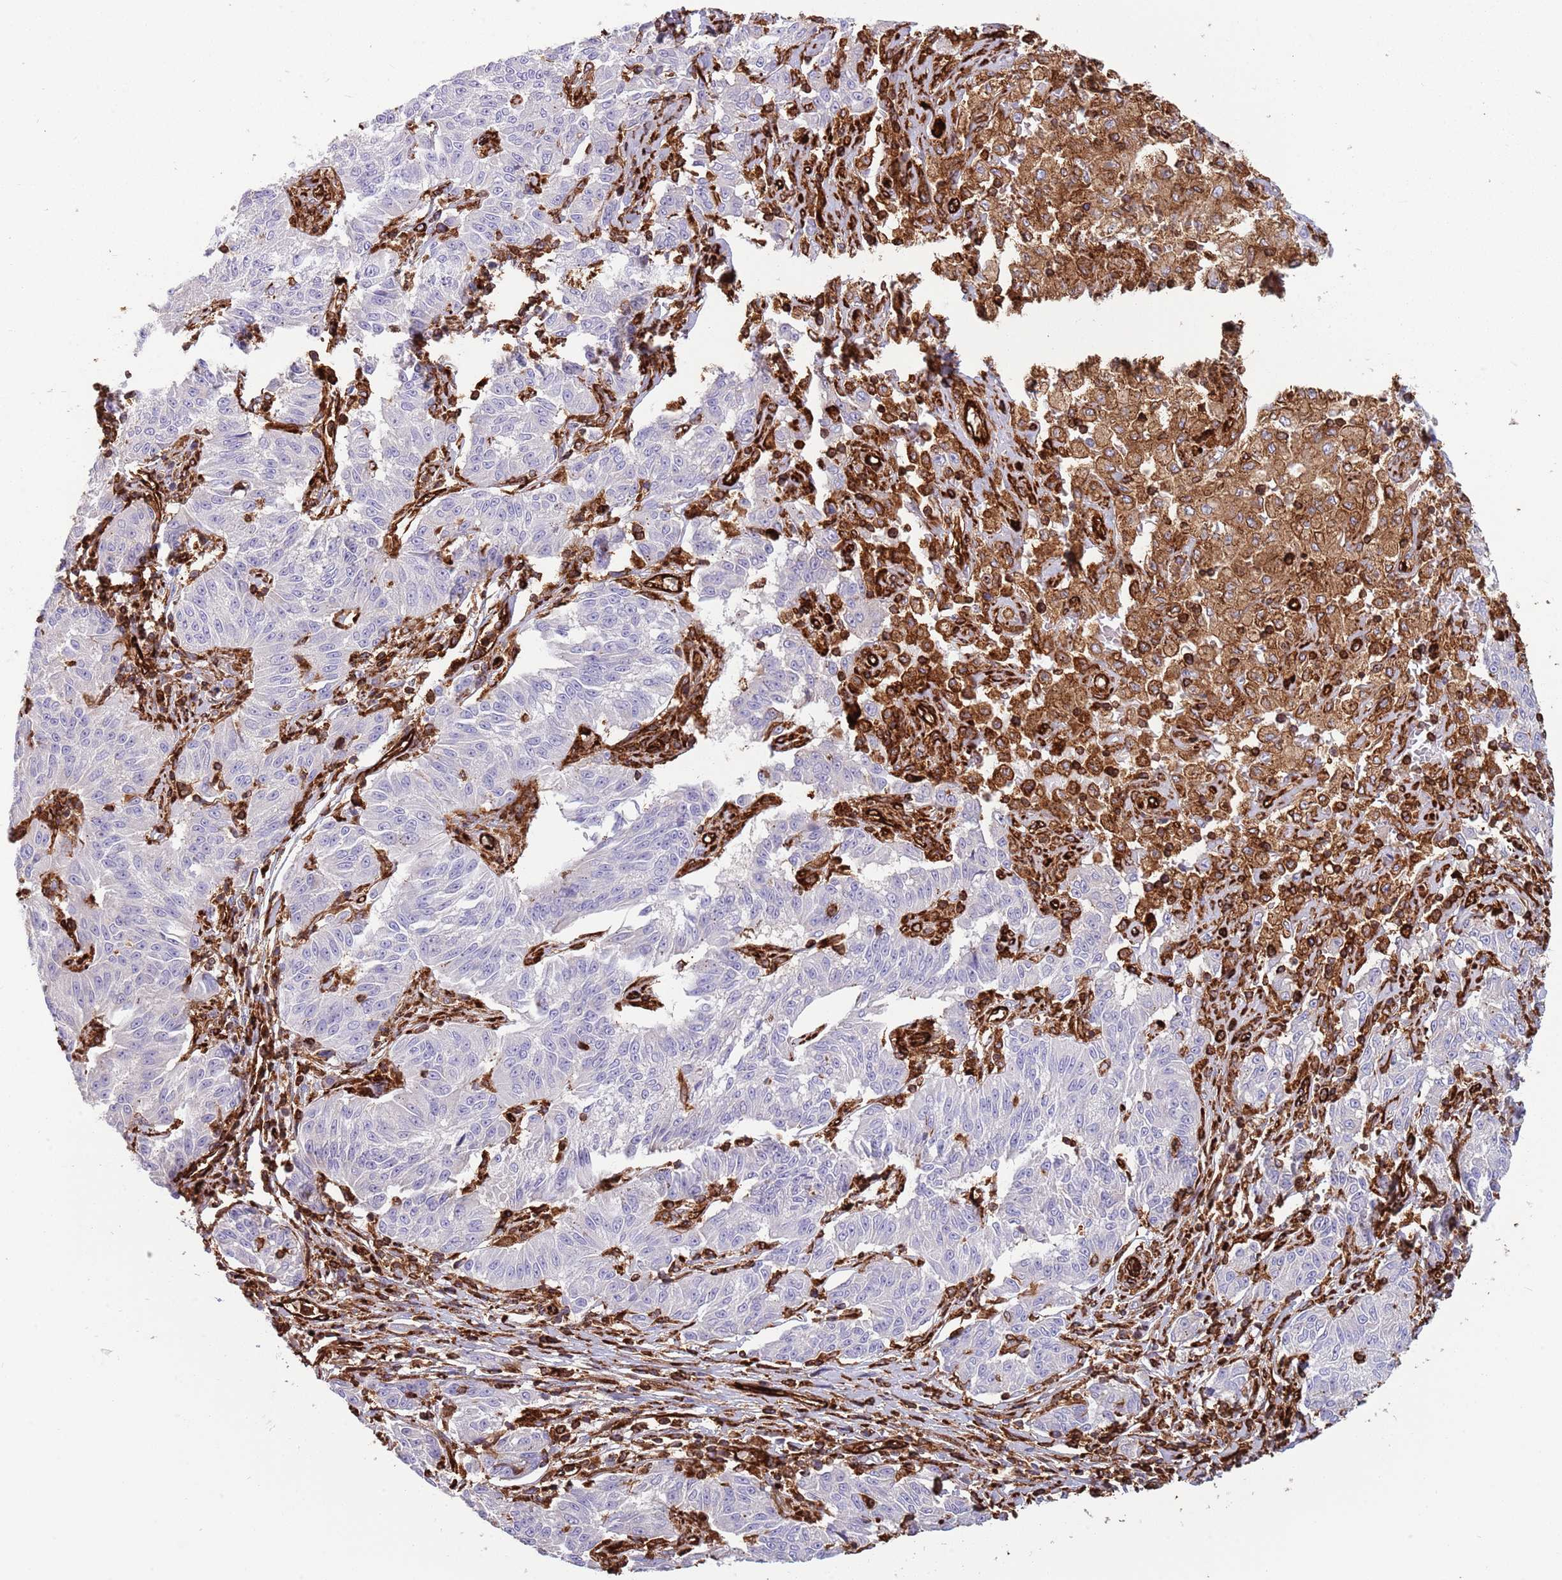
{"staining": {"intensity": "negative", "quantity": "none", "location": "none"}, "tissue": "melanoma", "cell_type": "Tumor cells", "image_type": "cancer", "snomed": [{"axis": "morphology", "description": "Malignant melanoma, NOS"}, {"axis": "topography", "description": "Skin"}], "caption": "High power microscopy photomicrograph of an immunohistochemistry image of malignant melanoma, revealing no significant expression in tumor cells.", "gene": "KBTBD7", "patient": {"sex": "female", "age": 72}}